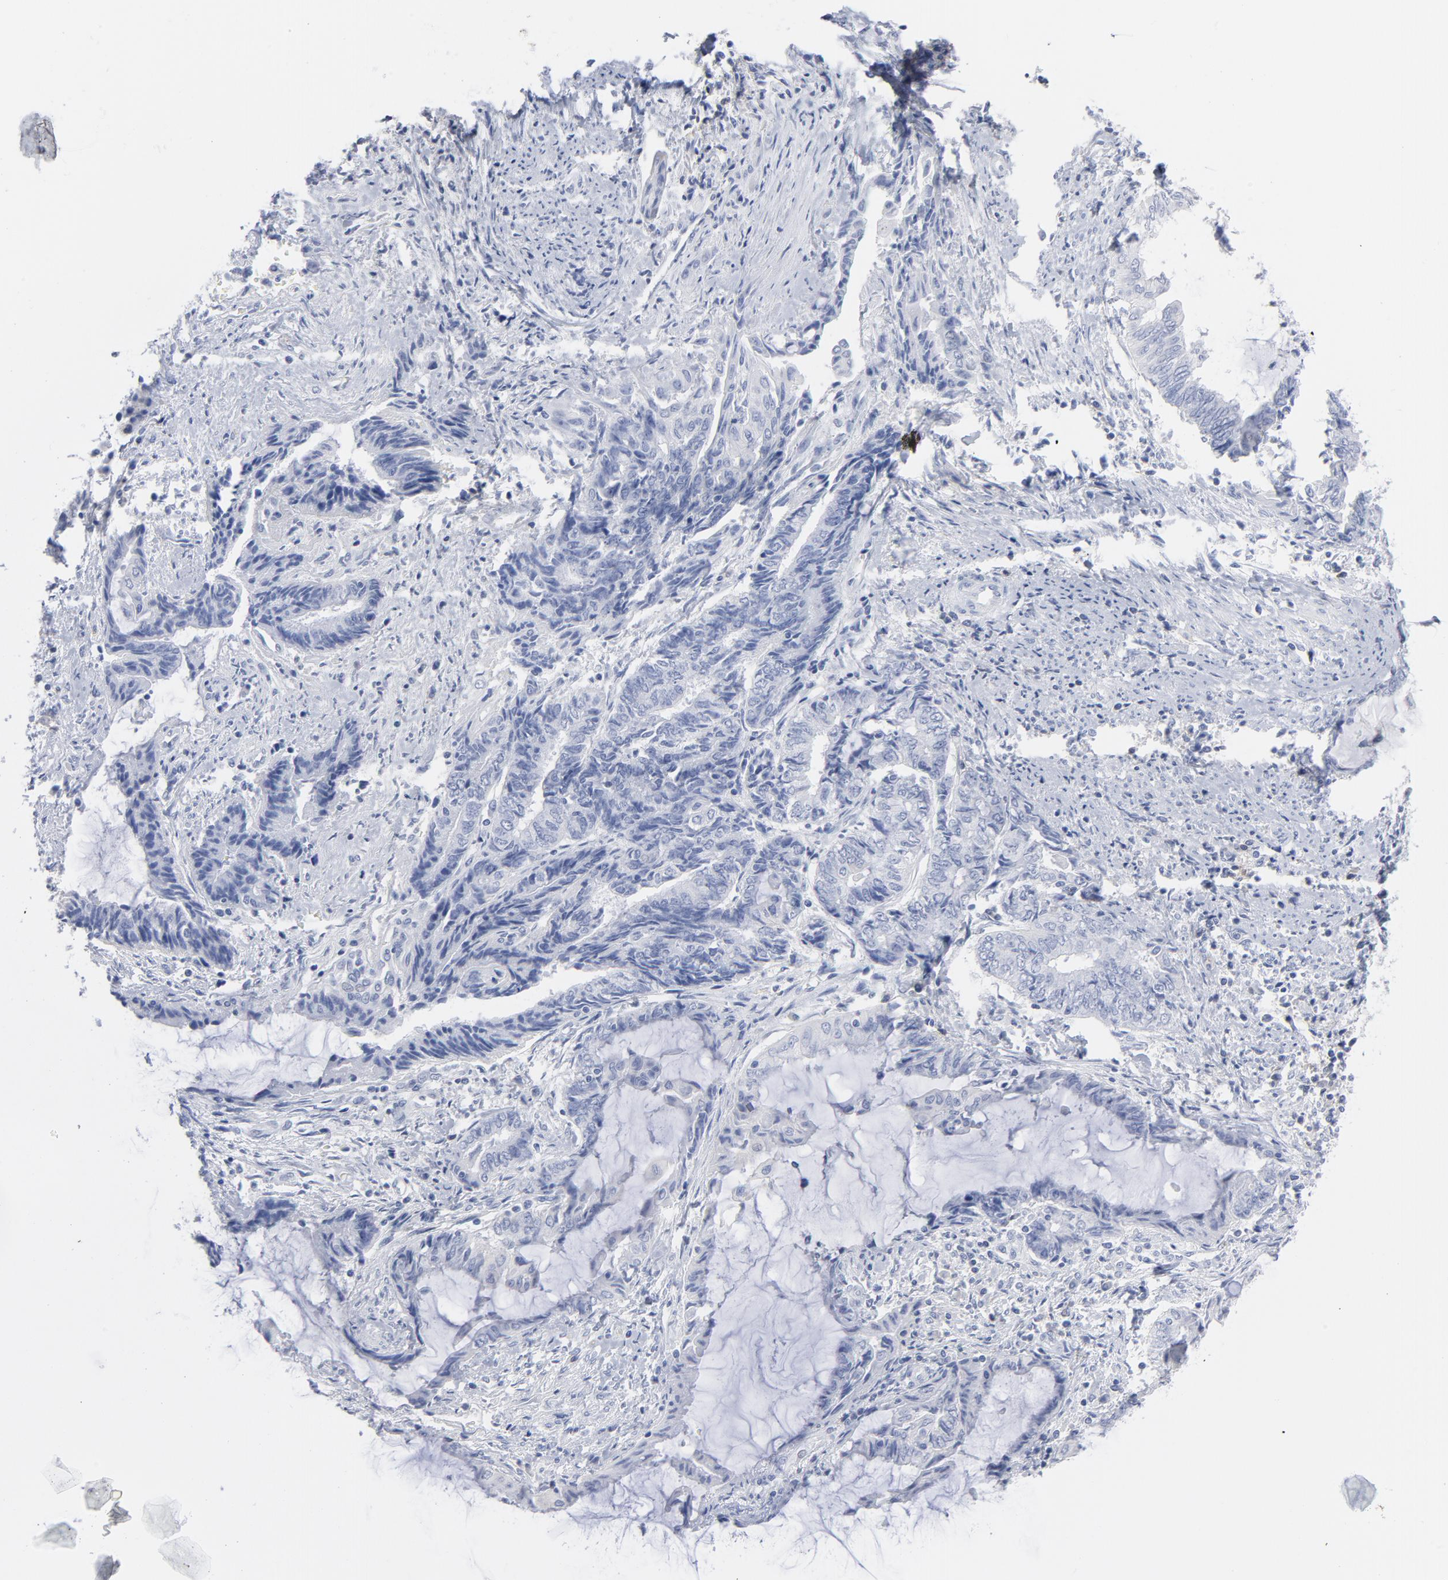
{"staining": {"intensity": "negative", "quantity": "none", "location": "none"}, "tissue": "endometrial cancer", "cell_type": "Tumor cells", "image_type": "cancer", "snomed": [{"axis": "morphology", "description": "Adenocarcinoma, NOS"}, {"axis": "topography", "description": "Uterus"}, {"axis": "topography", "description": "Endometrium"}], "caption": "Protein analysis of endometrial adenocarcinoma displays no significant positivity in tumor cells.", "gene": "P2RY8", "patient": {"sex": "female", "age": 70}}